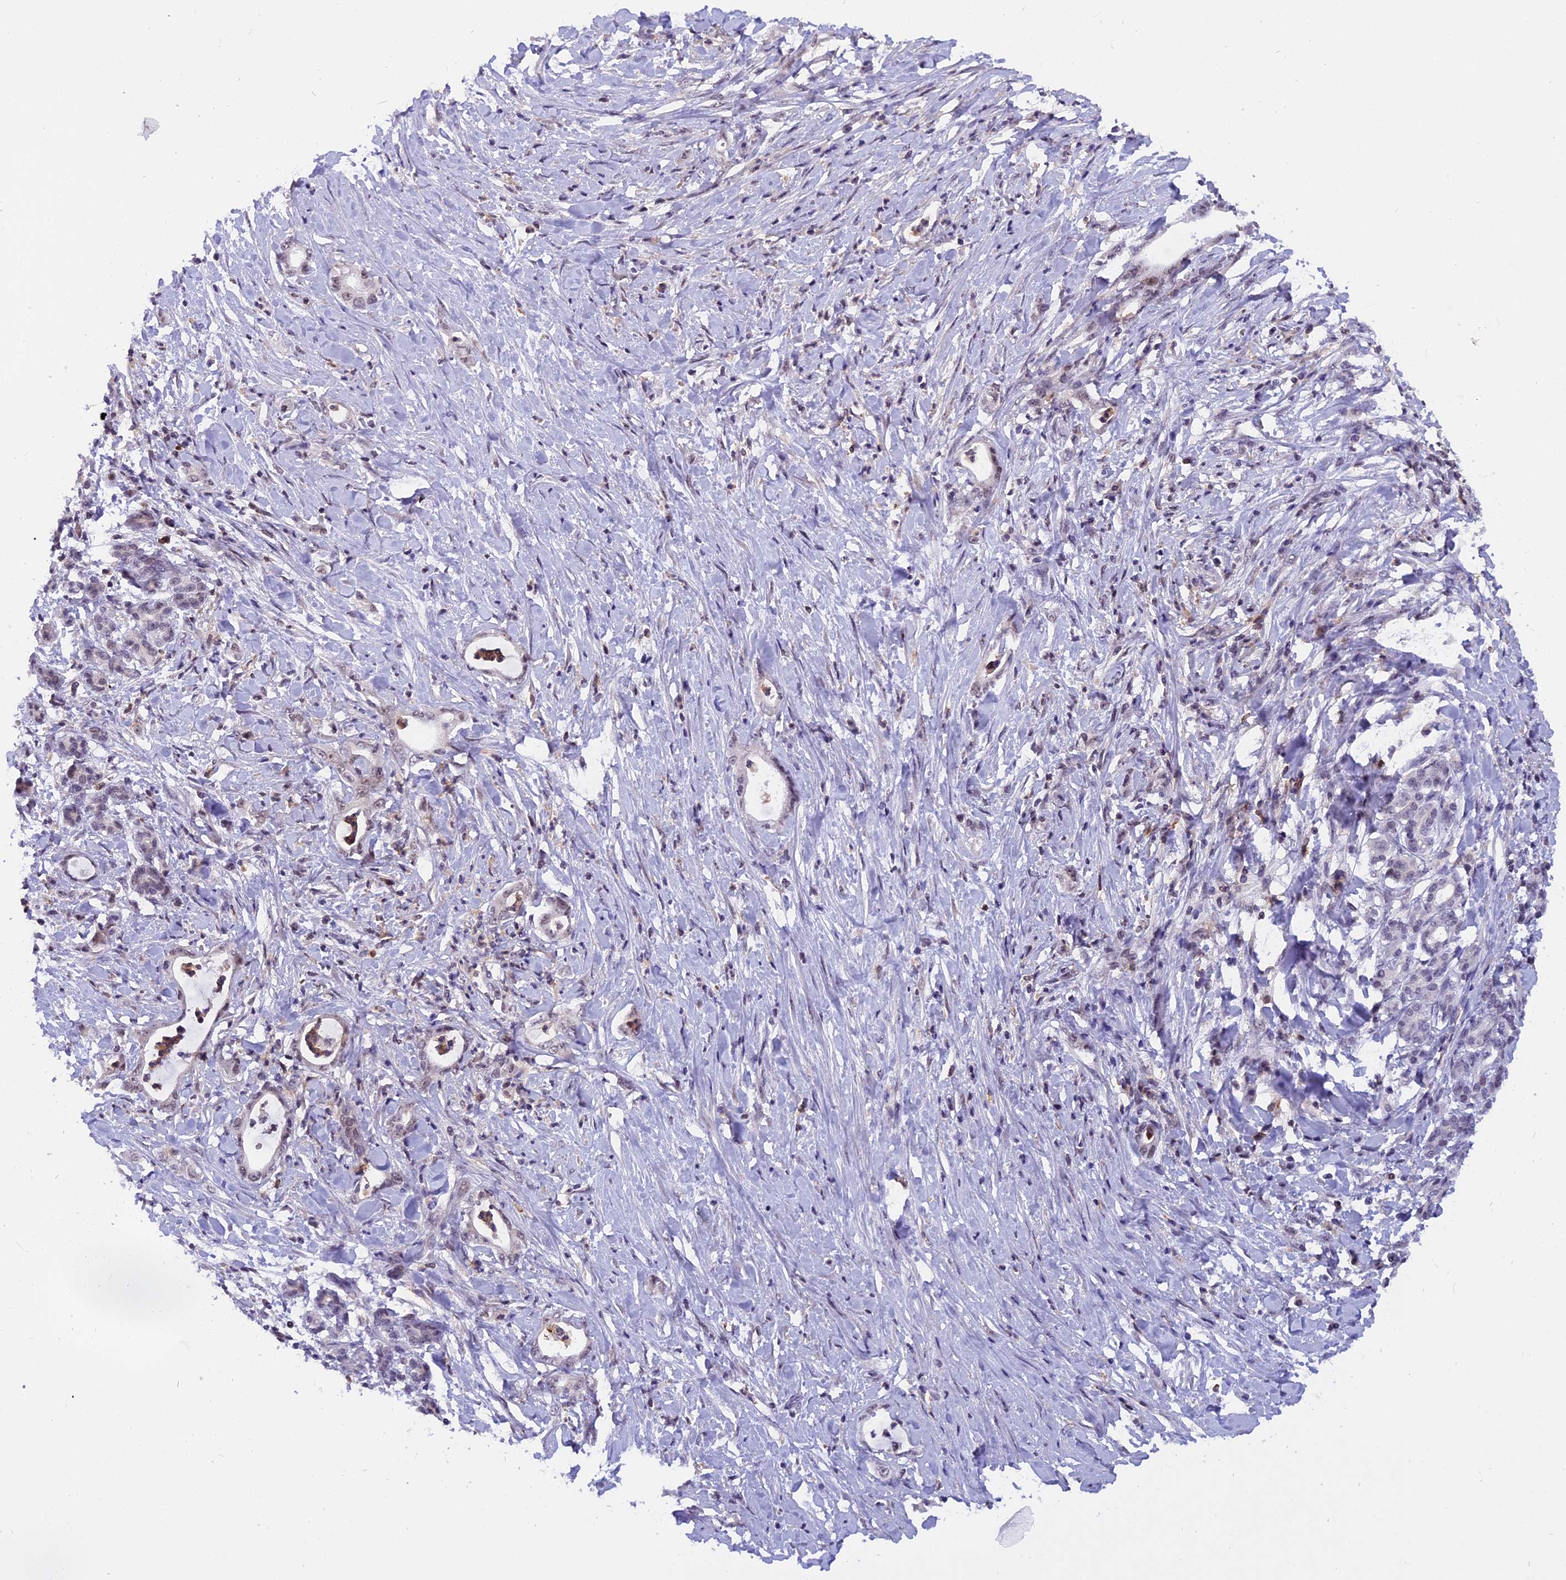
{"staining": {"intensity": "negative", "quantity": "none", "location": "none"}, "tissue": "pancreatic cancer", "cell_type": "Tumor cells", "image_type": "cancer", "snomed": [{"axis": "morphology", "description": "Normal tissue, NOS"}, {"axis": "morphology", "description": "Adenocarcinoma, NOS"}, {"axis": "topography", "description": "Pancreas"}], "caption": "High power microscopy micrograph of an immunohistochemistry (IHC) photomicrograph of pancreatic cancer, revealing no significant expression in tumor cells.", "gene": "TADA3", "patient": {"sex": "female", "age": 55}}